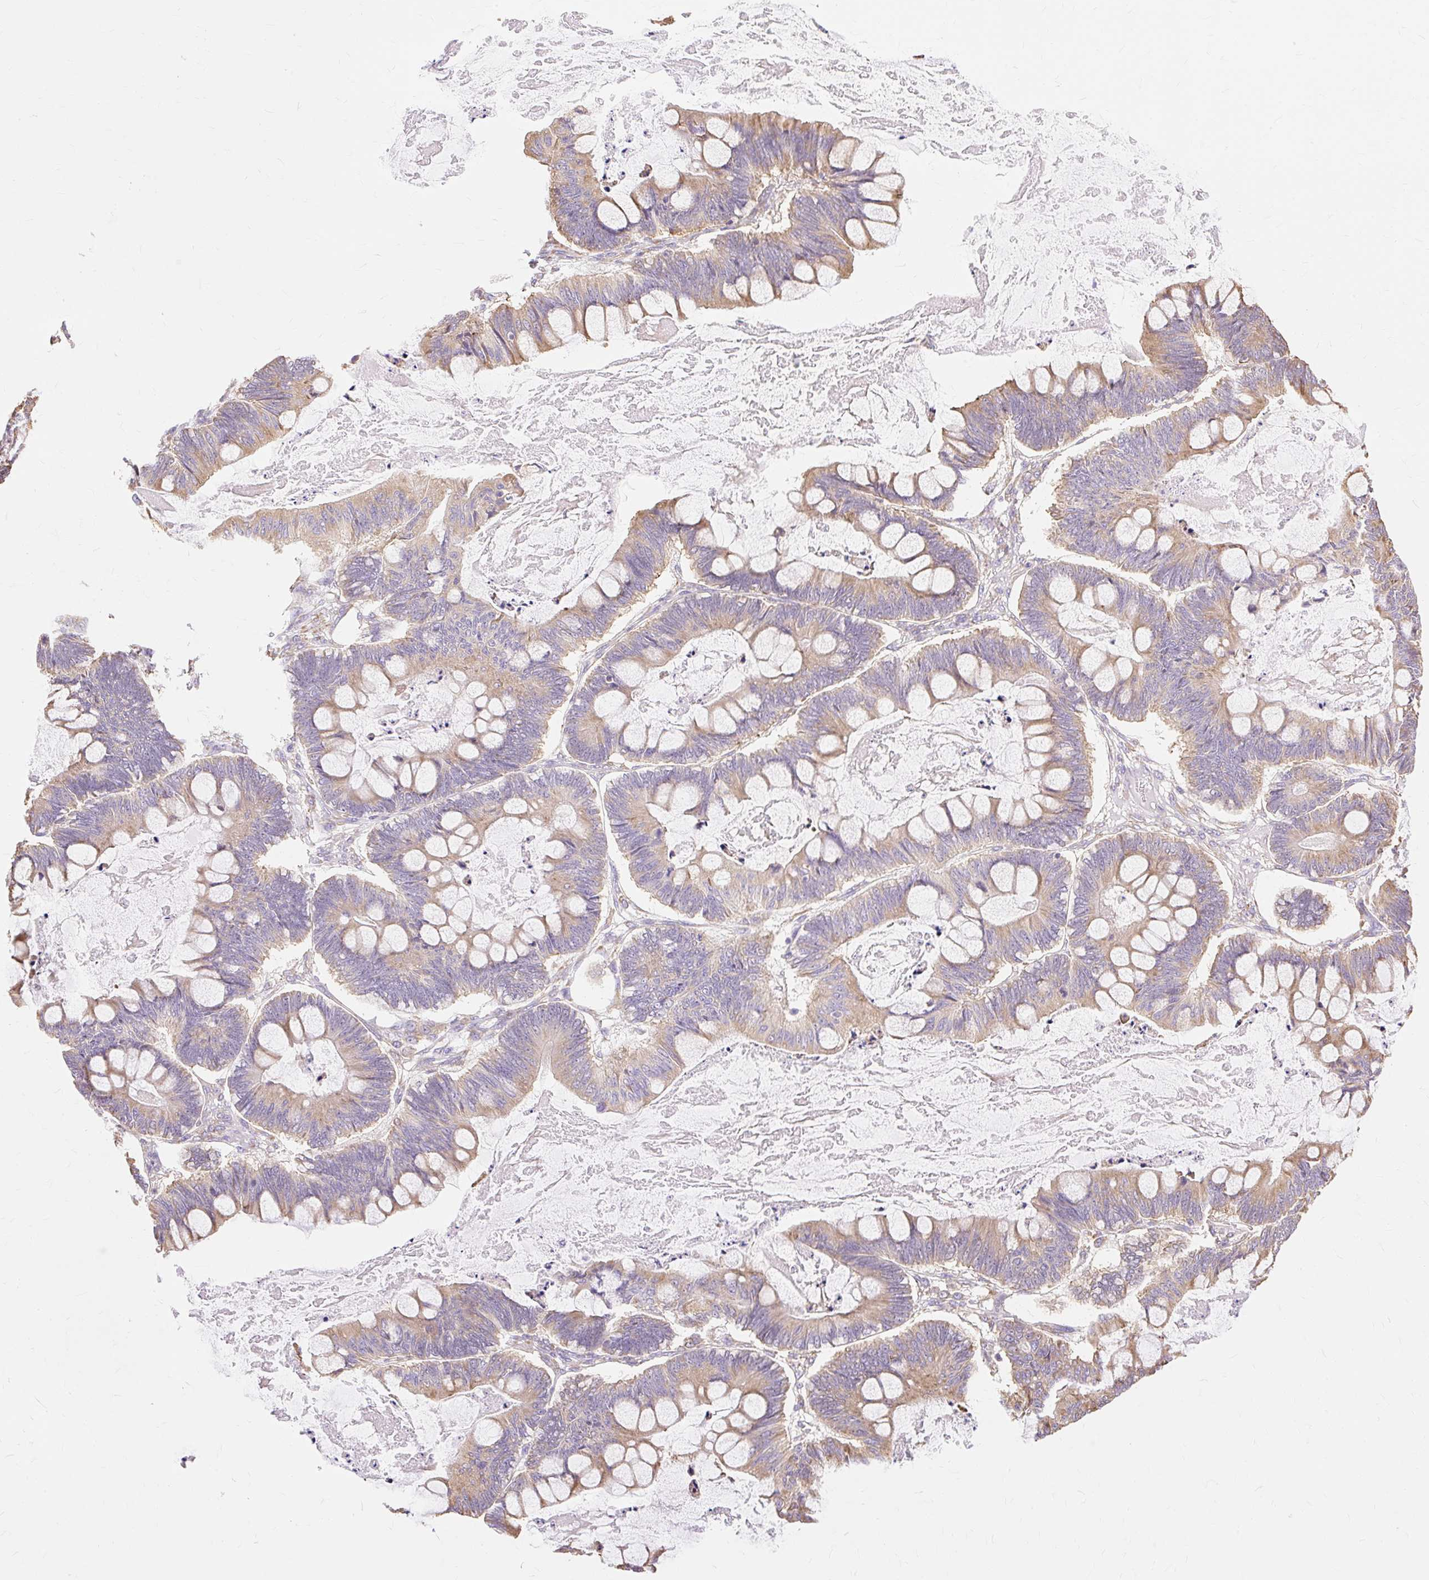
{"staining": {"intensity": "weak", "quantity": ">75%", "location": "cytoplasmic/membranous"}, "tissue": "ovarian cancer", "cell_type": "Tumor cells", "image_type": "cancer", "snomed": [{"axis": "morphology", "description": "Cystadenocarcinoma, mucinous, NOS"}, {"axis": "topography", "description": "Ovary"}], "caption": "This is a micrograph of IHC staining of mucinous cystadenocarcinoma (ovarian), which shows weak expression in the cytoplasmic/membranous of tumor cells.", "gene": "RPS17", "patient": {"sex": "female", "age": 61}}